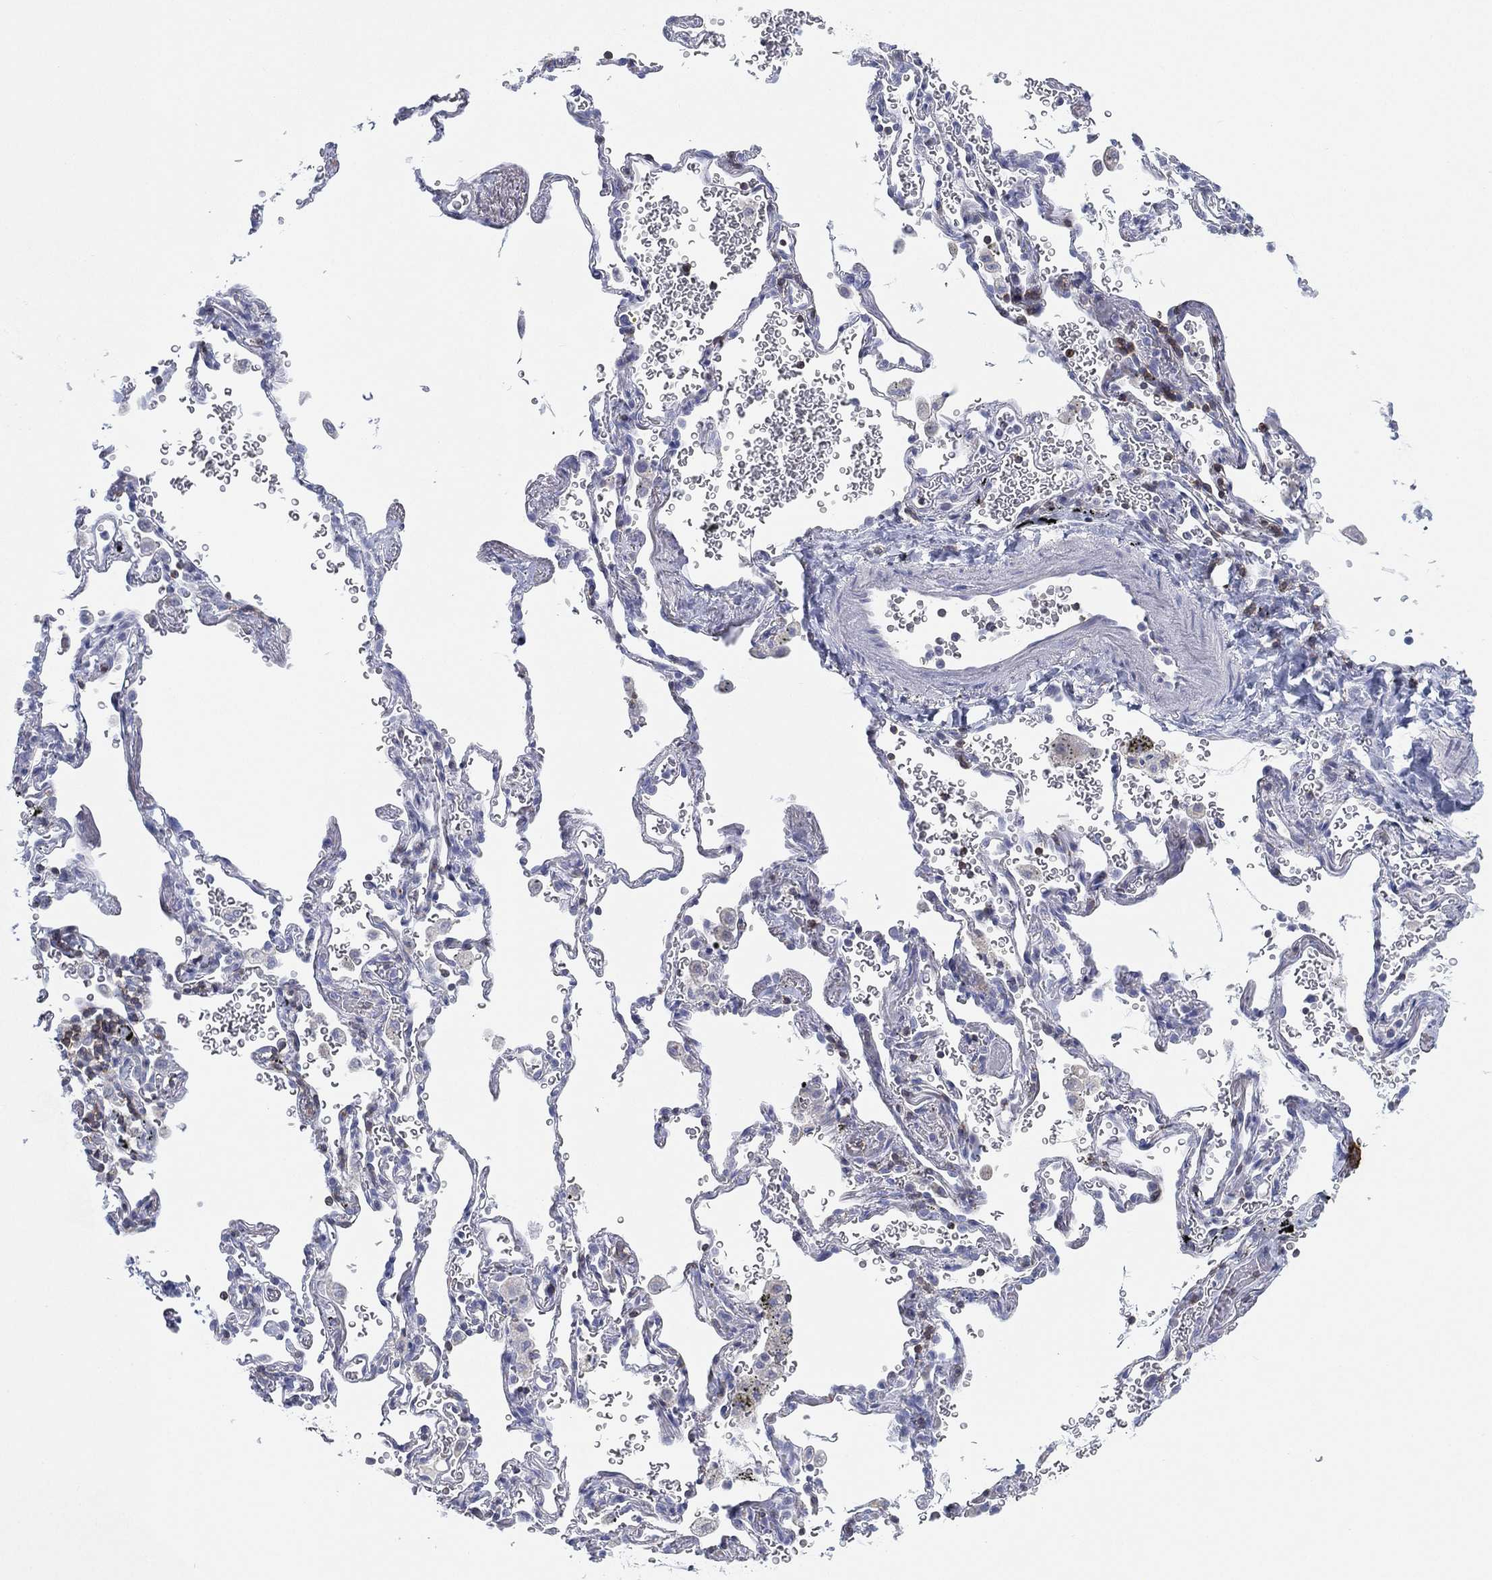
{"staining": {"intensity": "negative", "quantity": "none", "location": "none"}, "tissue": "soft tissue", "cell_type": "Fibroblasts", "image_type": "normal", "snomed": [{"axis": "morphology", "description": "Normal tissue, NOS"}, {"axis": "morphology", "description": "Adenocarcinoma, NOS"}, {"axis": "topography", "description": "Cartilage tissue"}, {"axis": "topography", "description": "Lung"}], "caption": "Immunohistochemistry (IHC) histopathology image of unremarkable soft tissue: human soft tissue stained with DAB (3,3'-diaminobenzidine) displays no significant protein expression in fibroblasts. (DAB immunohistochemistry with hematoxylin counter stain).", "gene": "SEPTIN1", "patient": {"sex": "male", "age": 59}}